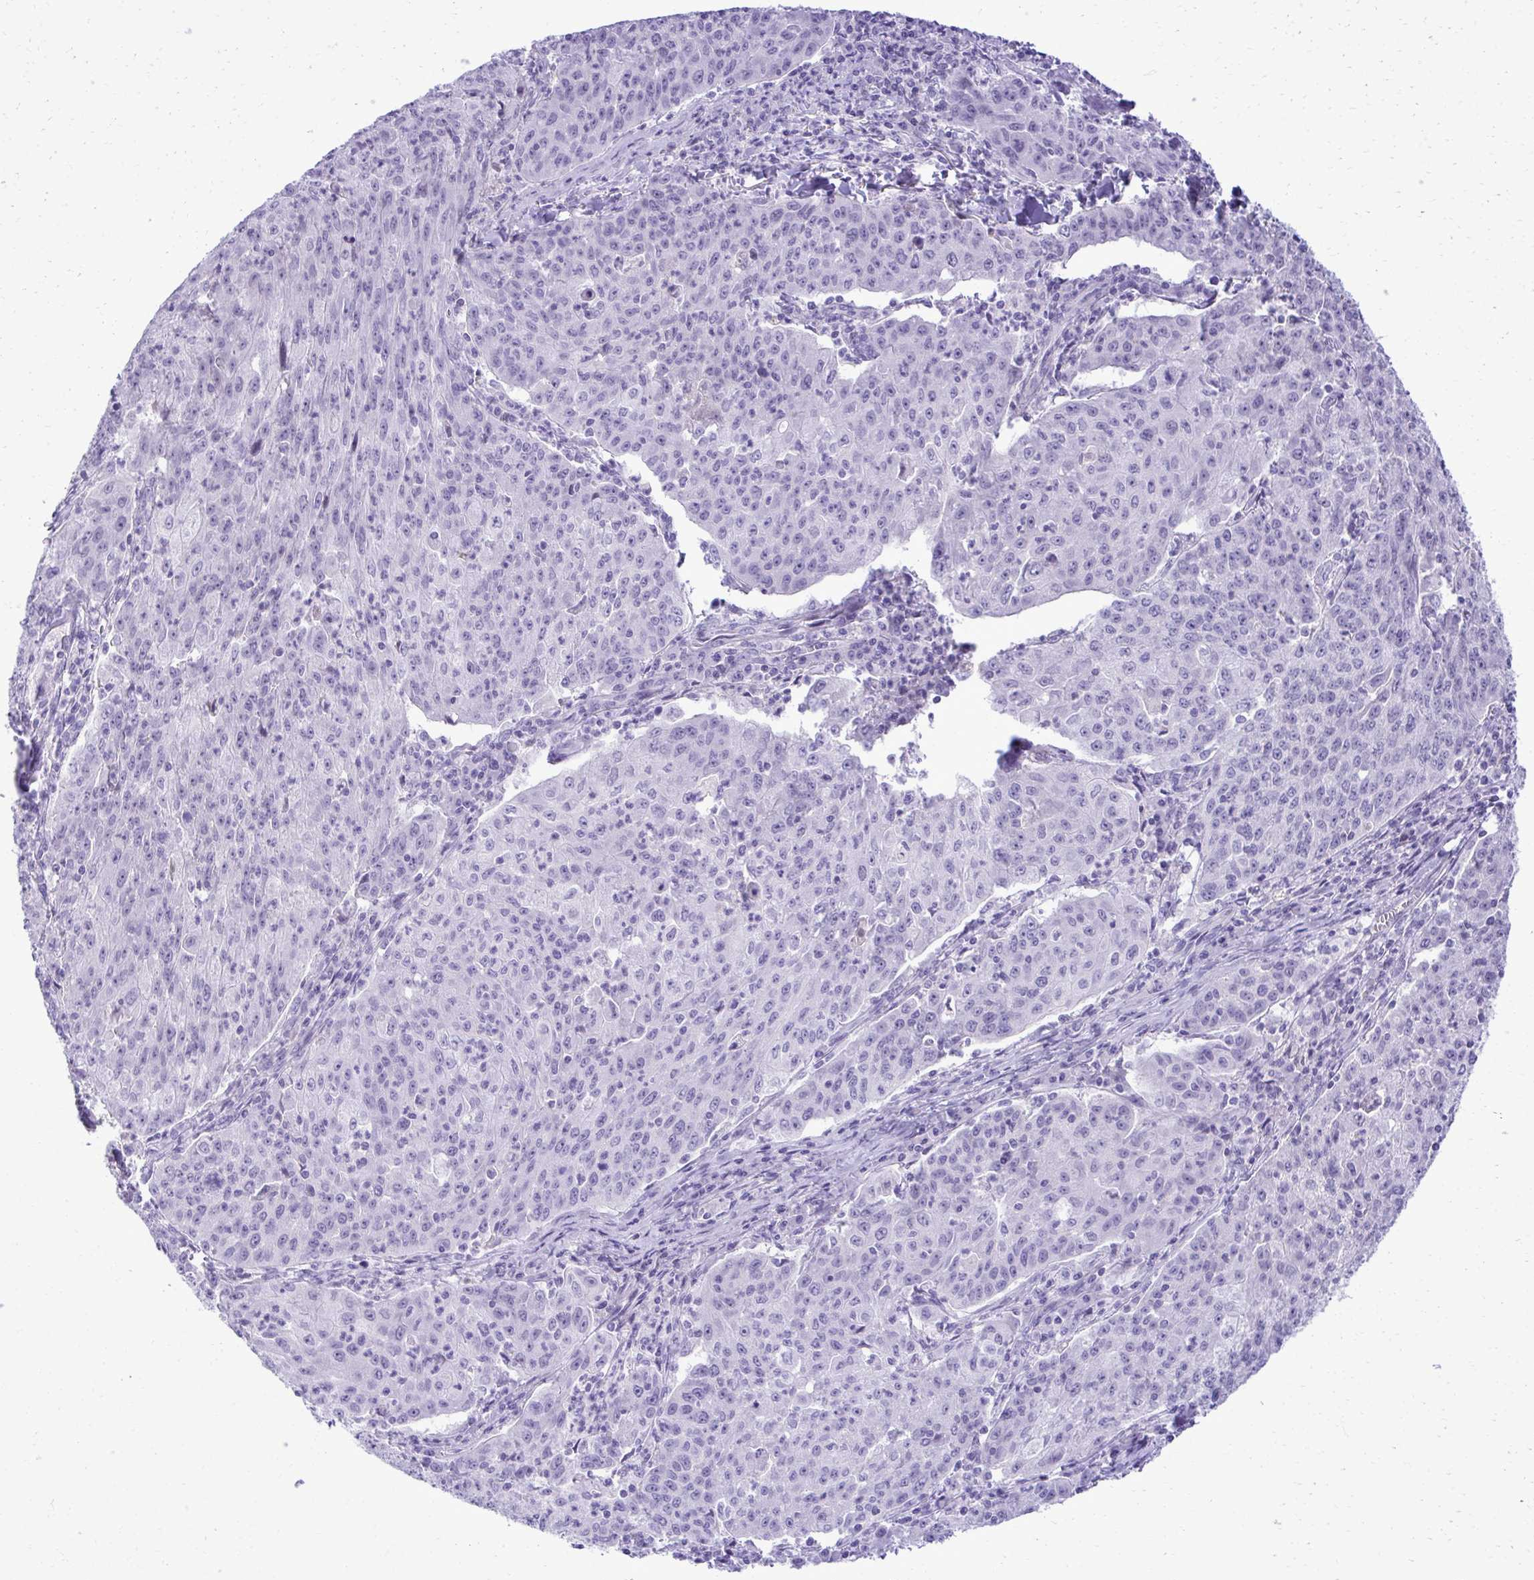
{"staining": {"intensity": "negative", "quantity": "none", "location": "none"}, "tissue": "lung cancer", "cell_type": "Tumor cells", "image_type": "cancer", "snomed": [{"axis": "morphology", "description": "Squamous cell carcinoma, NOS"}, {"axis": "morphology", "description": "Squamous cell carcinoma, metastatic, NOS"}, {"axis": "topography", "description": "Bronchus"}, {"axis": "topography", "description": "Lung"}], "caption": "Tumor cells are negative for protein expression in human metastatic squamous cell carcinoma (lung).", "gene": "PITPNM3", "patient": {"sex": "male", "age": 62}}